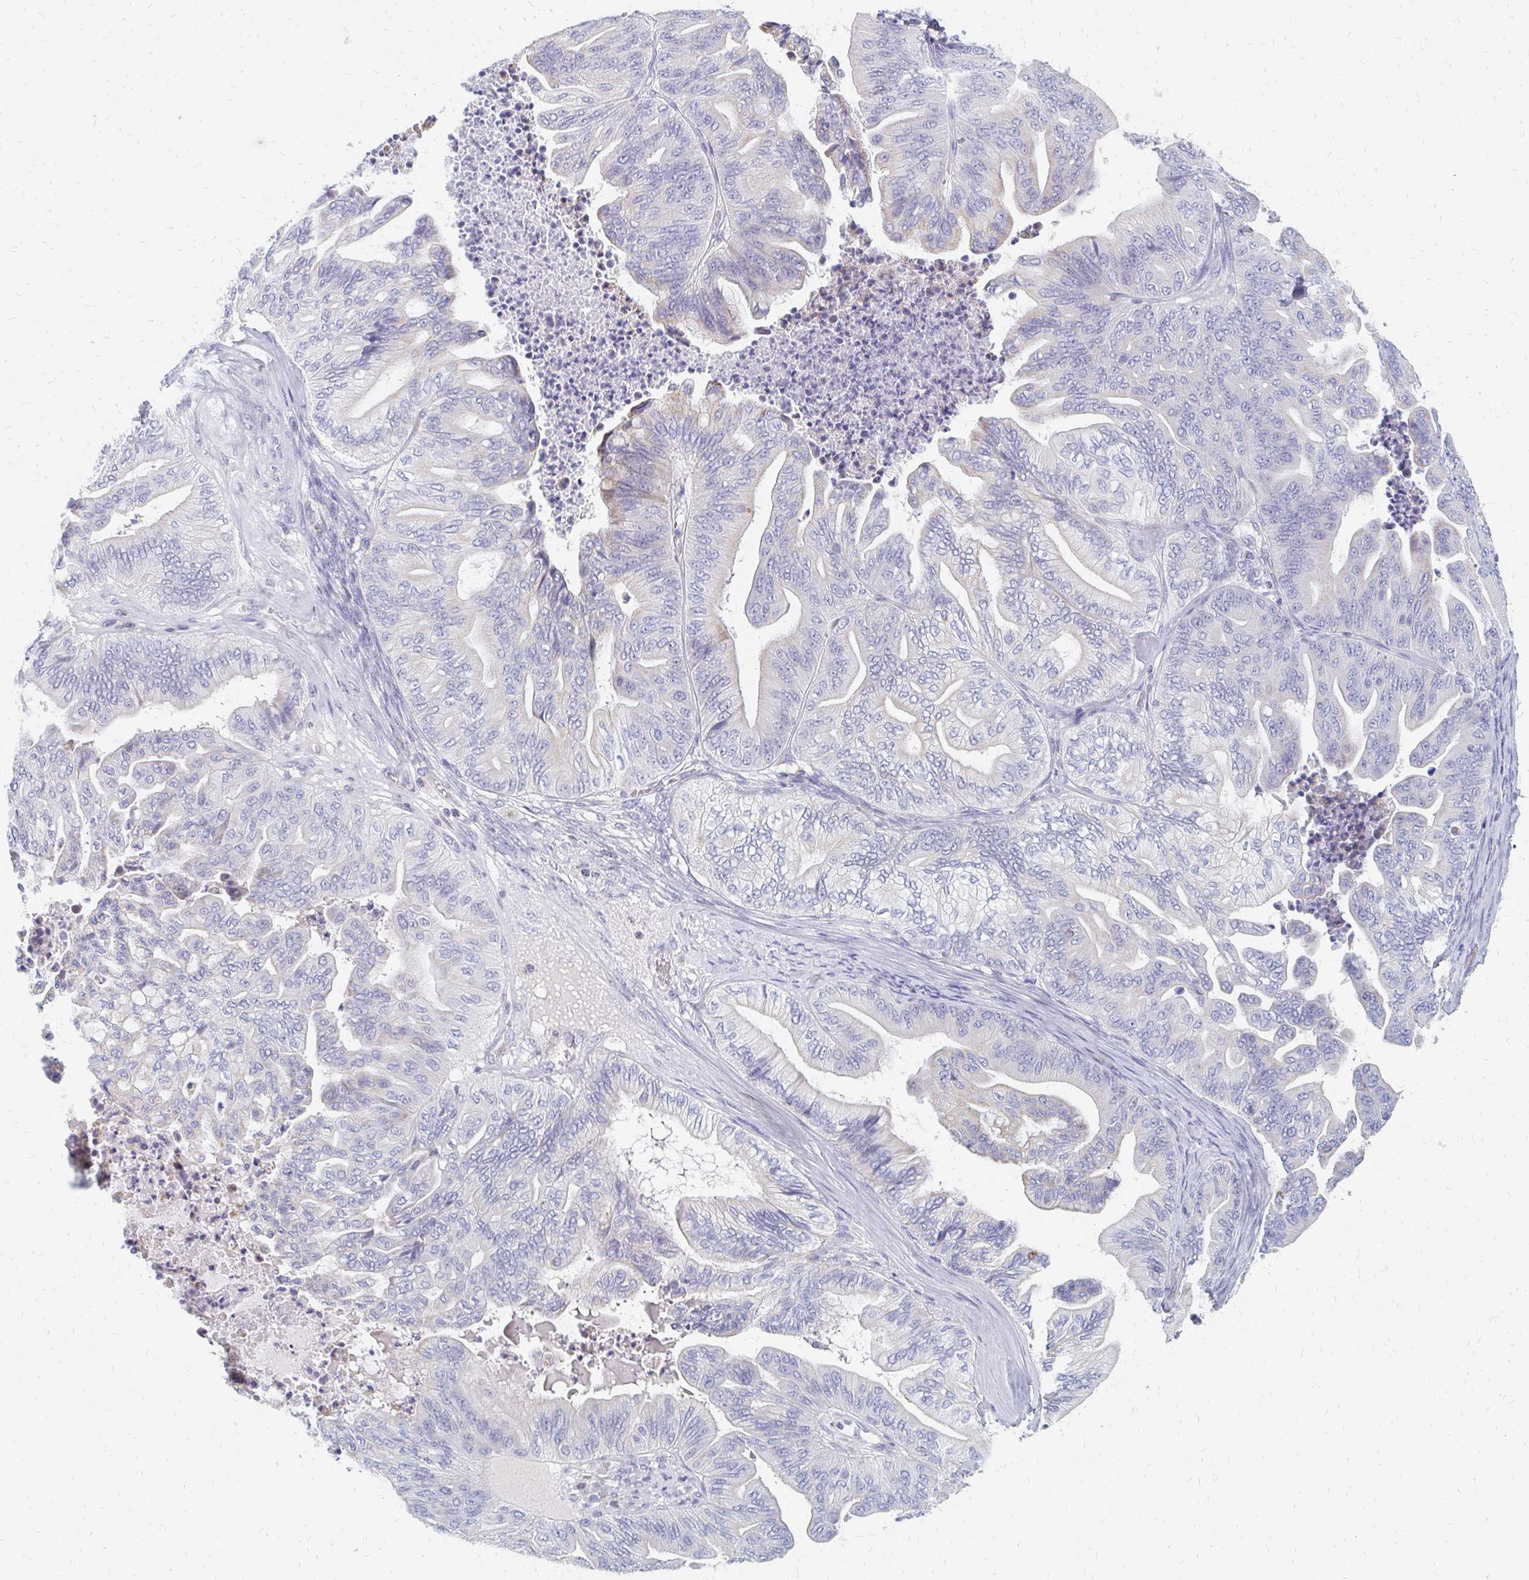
{"staining": {"intensity": "weak", "quantity": "<25%", "location": "cytoplasmic/membranous"}, "tissue": "ovarian cancer", "cell_type": "Tumor cells", "image_type": "cancer", "snomed": [{"axis": "morphology", "description": "Cystadenocarcinoma, mucinous, NOS"}, {"axis": "topography", "description": "Ovary"}], "caption": "IHC photomicrograph of neoplastic tissue: ovarian mucinous cystadenocarcinoma stained with DAB (3,3'-diaminobenzidine) displays no significant protein staining in tumor cells. Brightfield microscopy of IHC stained with DAB (3,3'-diaminobenzidine) (brown) and hematoxylin (blue), captured at high magnification.", "gene": "OR10V1", "patient": {"sex": "female", "age": 67}}